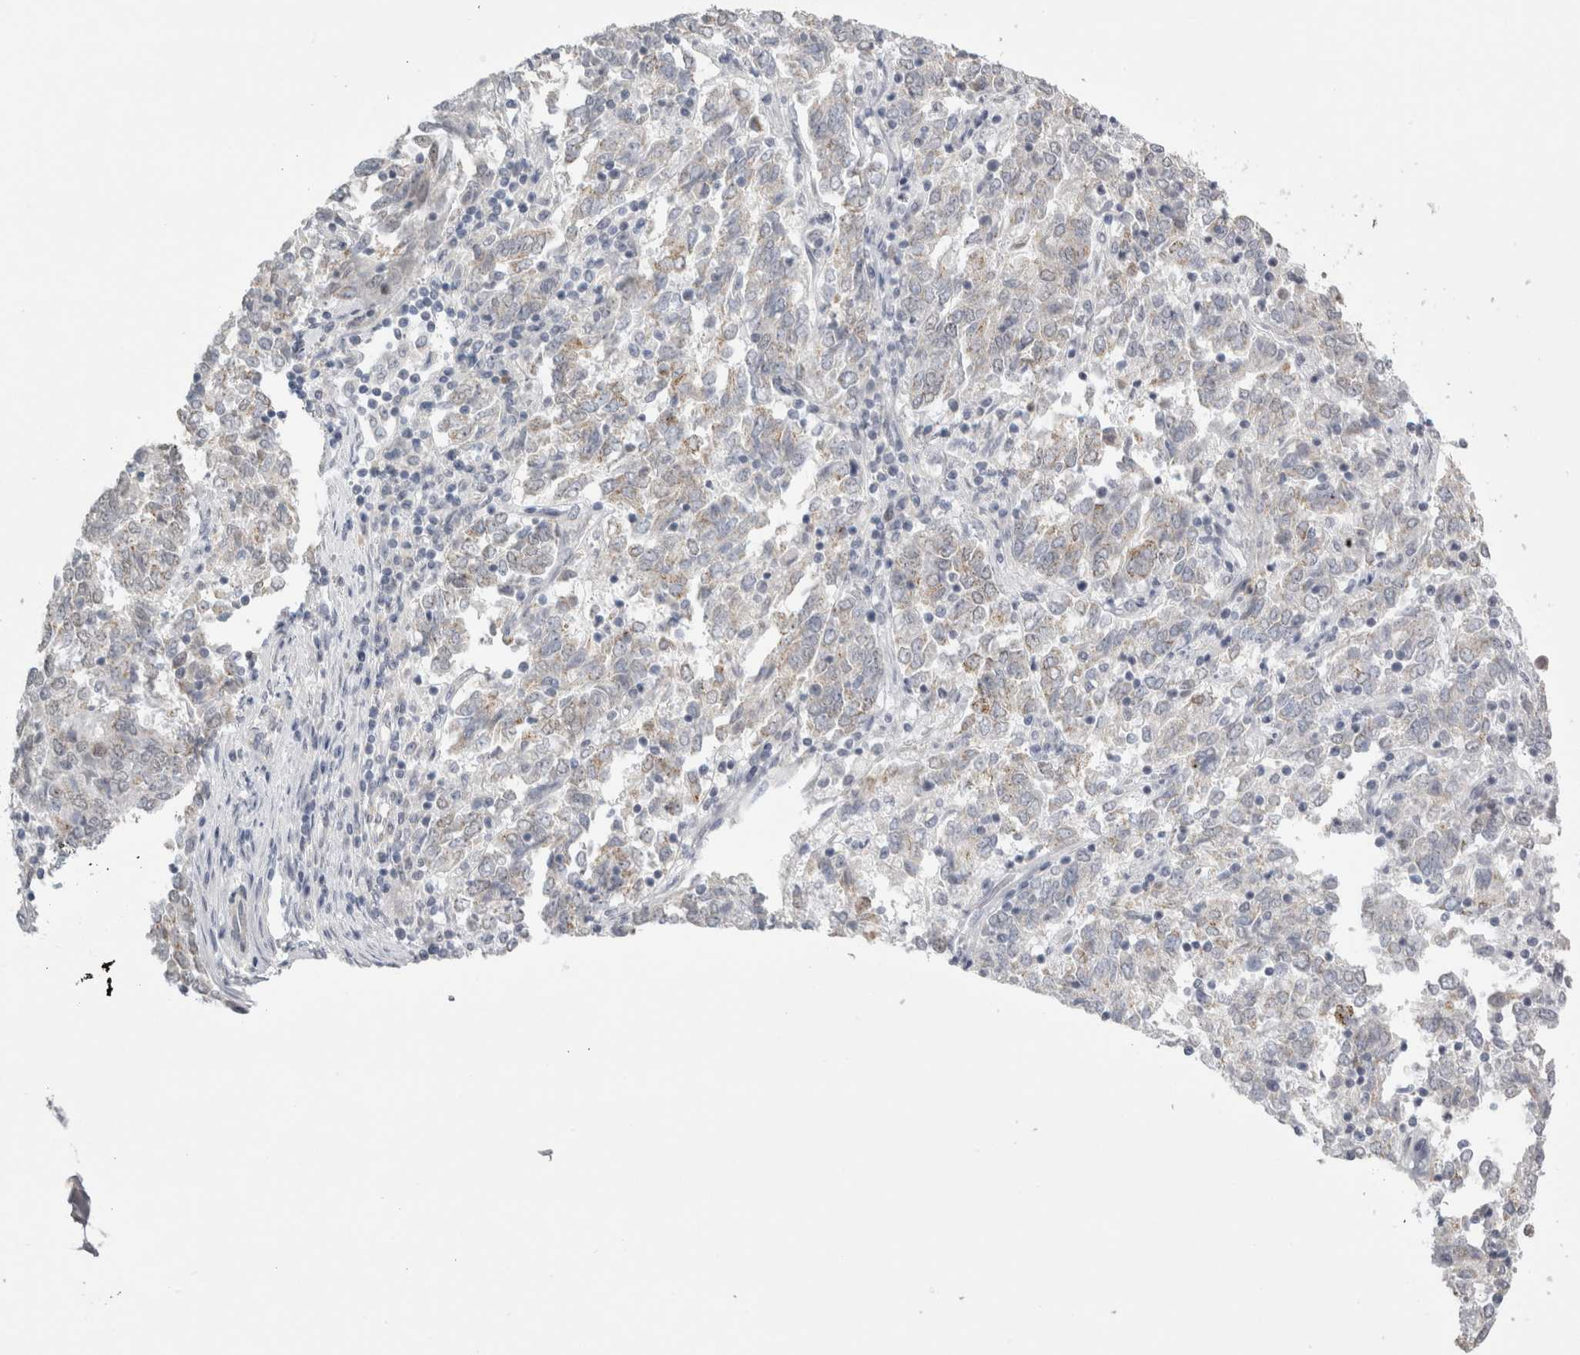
{"staining": {"intensity": "weak", "quantity": "<25%", "location": "nuclear"}, "tissue": "endometrial cancer", "cell_type": "Tumor cells", "image_type": "cancer", "snomed": [{"axis": "morphology", "description": "Adenocarcinoma, NOS"}, {"axis": "topography", "description": "Endometrium"}], "caption": "There is no significant expression in tumor cells of endometrial adenocarcinoma.", "gene": "PLIN1", "patient": {"sex": "female", "age": 80}}